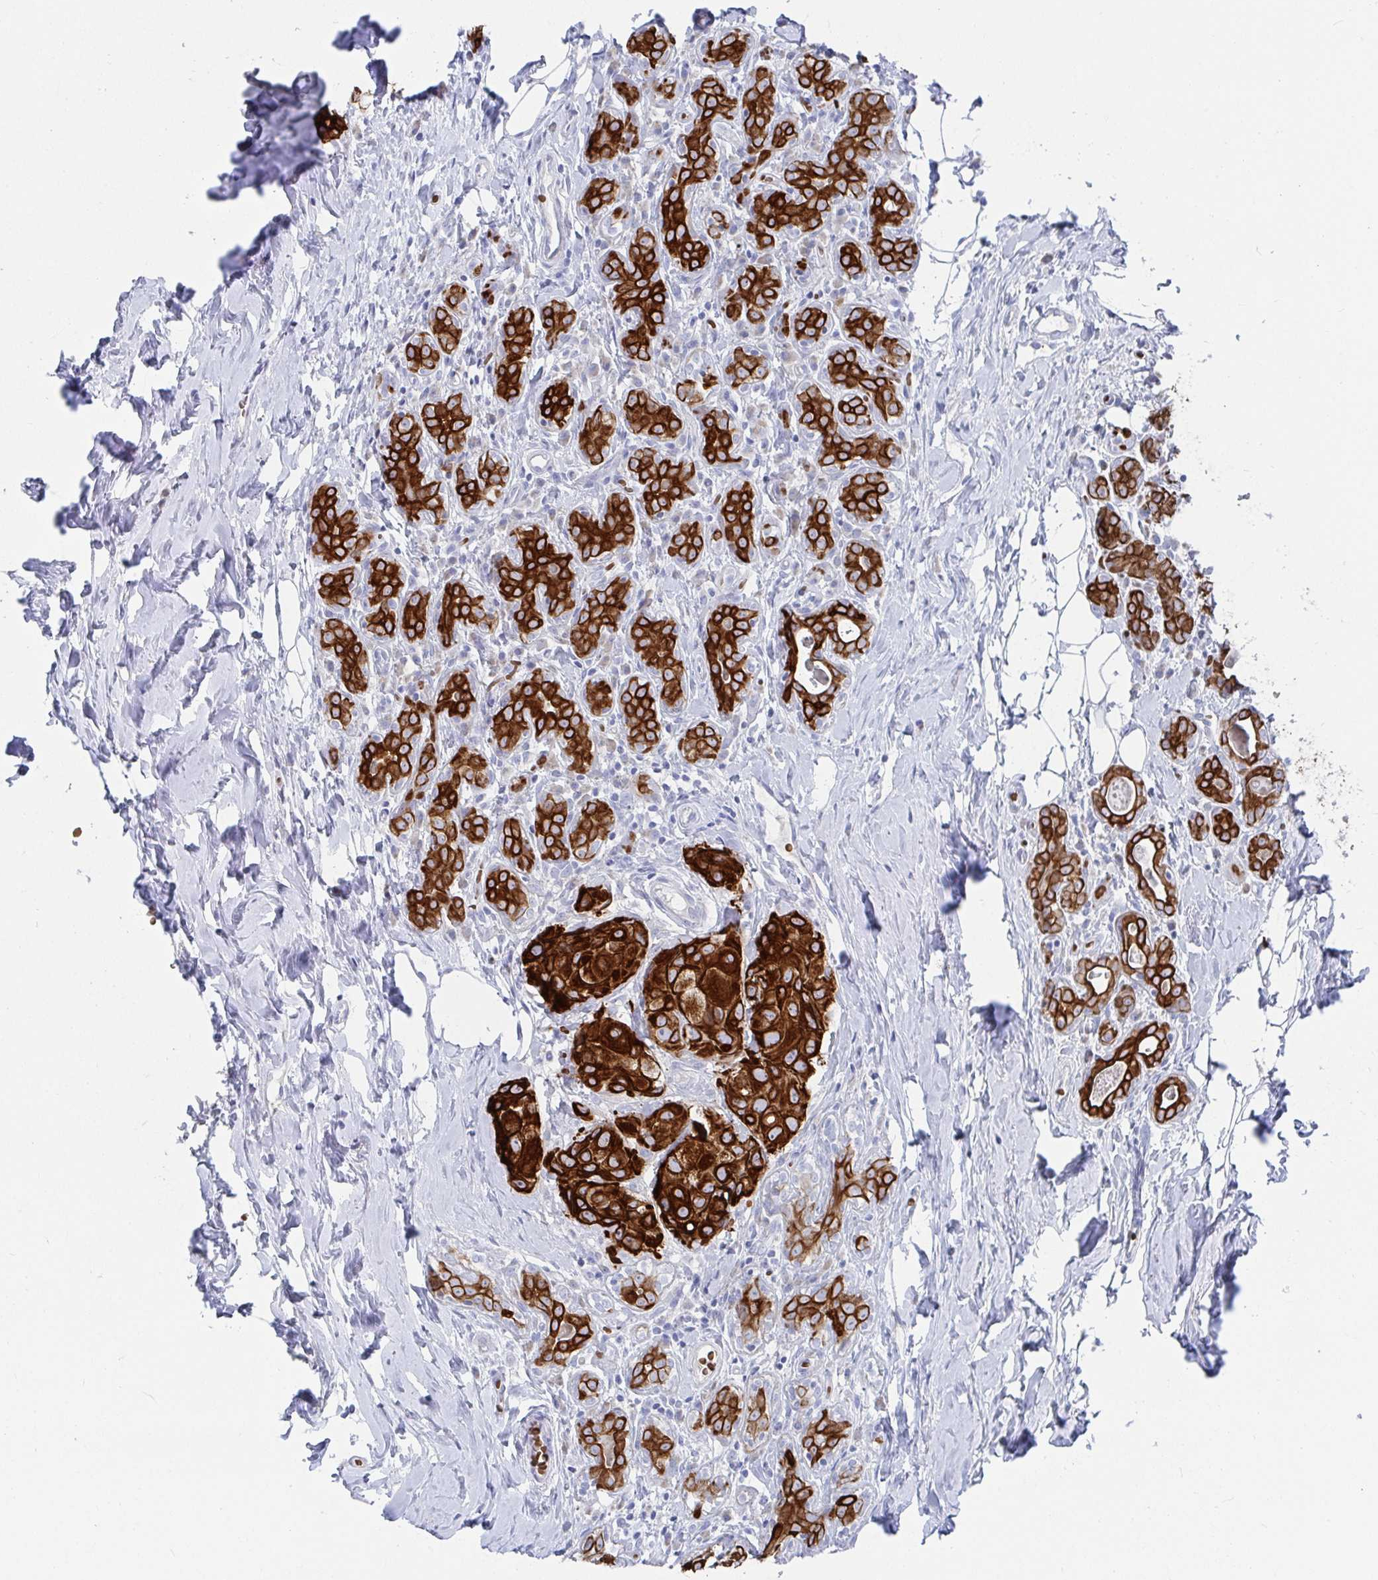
{"staining": {"intensity": "strong", "quantity": ">75%", "location": "cytoplasmic/membranous"}, "tissue": "breast cancer", "cell_type": "Tumor cells", "image_type": "cancer", "snomed": [{"axis": "morphology", "description": "Duct carcinoma"}, {"axis": "topography", "description": "Breast"}], "caption": "The immunohistochemical stain labels strong cytoplasmic/membranous positivity in tumor cells of breast intraductal carcinoma tissue.", "gene": "CLDN8", "patient": {"sex": "female", "age": 43}}